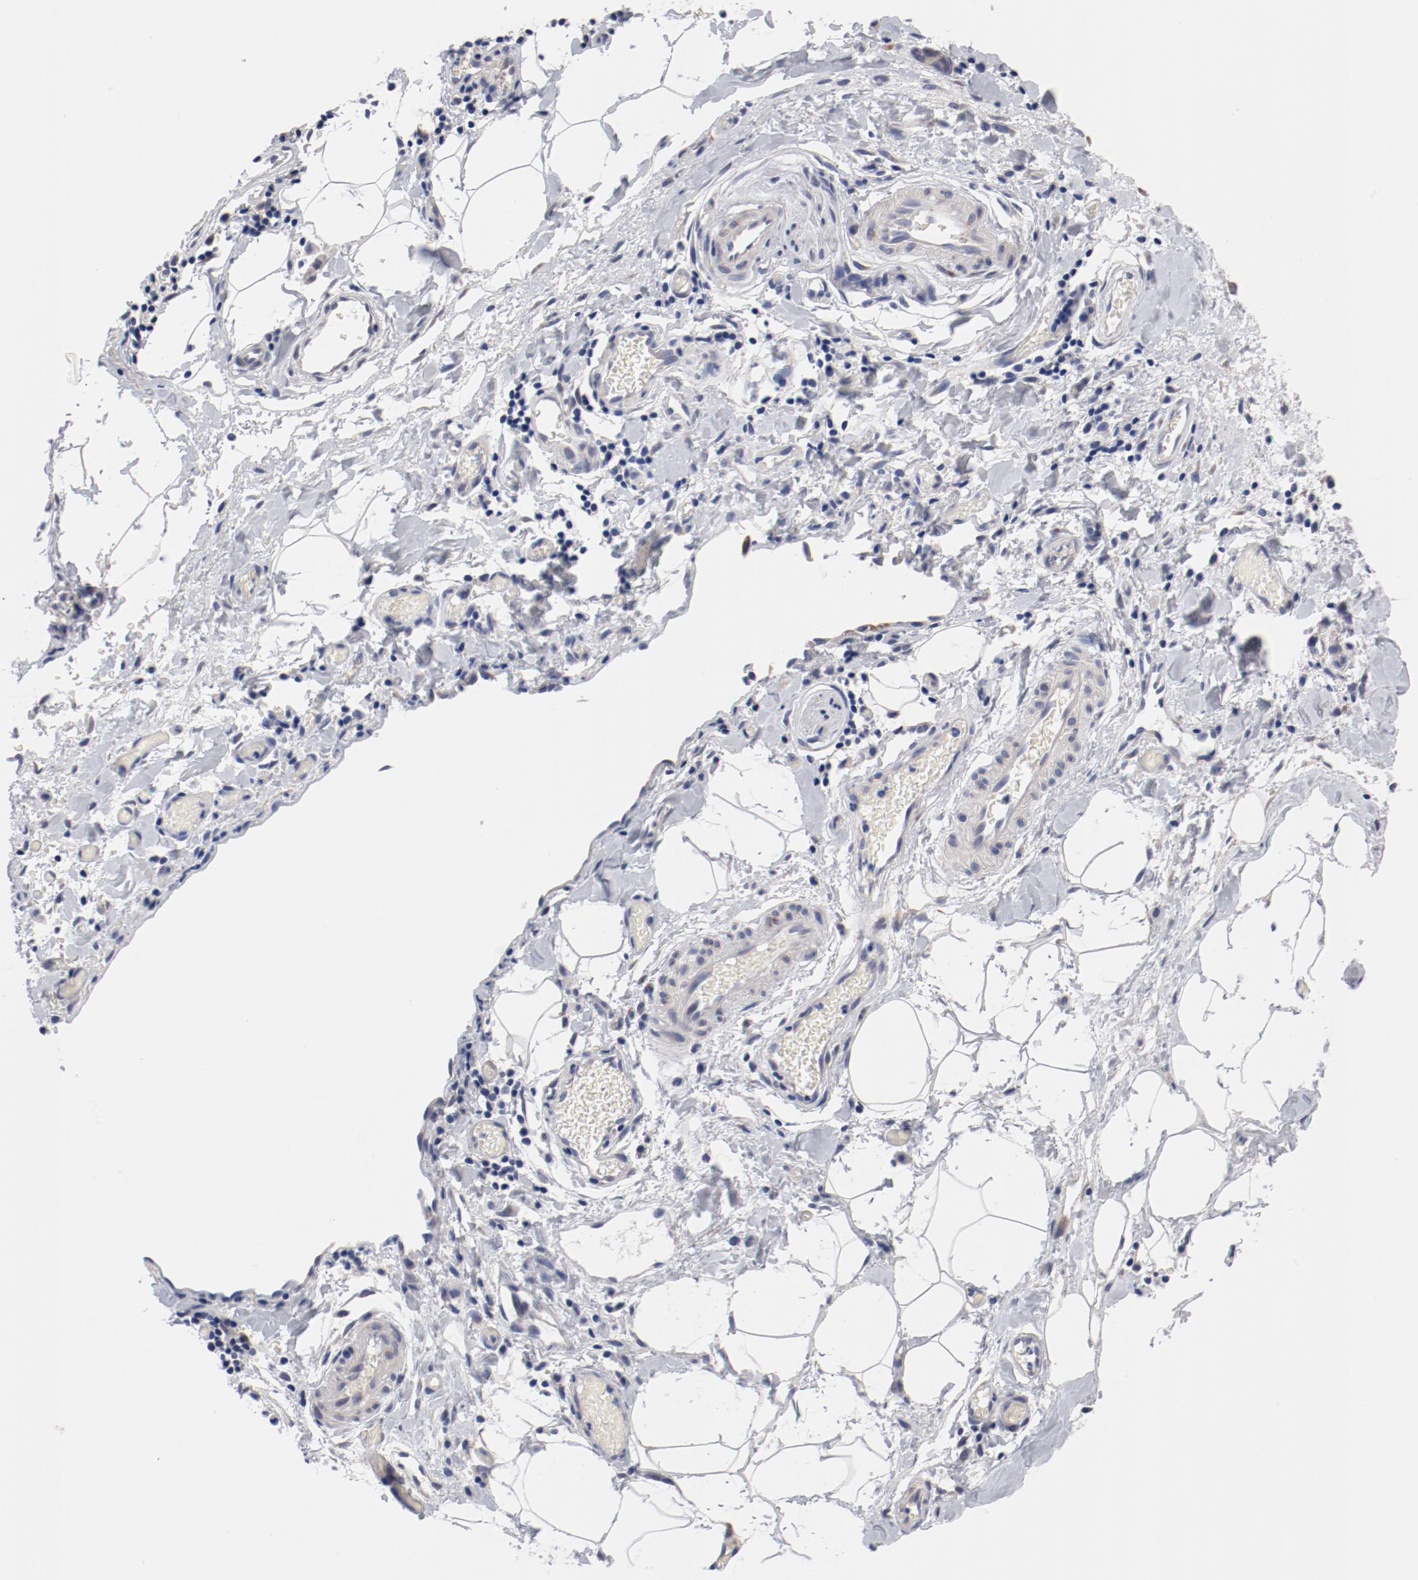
{"staining": {"intensity": "negative", "quantity": "none", "location": "none"}, "tissue": "stomach cancer", "cell_type": "Tumor cells", "image_type": "cancer", "snomed": [{"axis": "morphology", "description": "Adenocarcinoma, NOS"}, {"axis": "topography", "description": "Stomach, upper"}], "caption": "Protein analysis of stomach cancer shows no significant positivity in tumor cells.", "gene": "GPR143", "patient": {"sex": "male", "age": 47}}